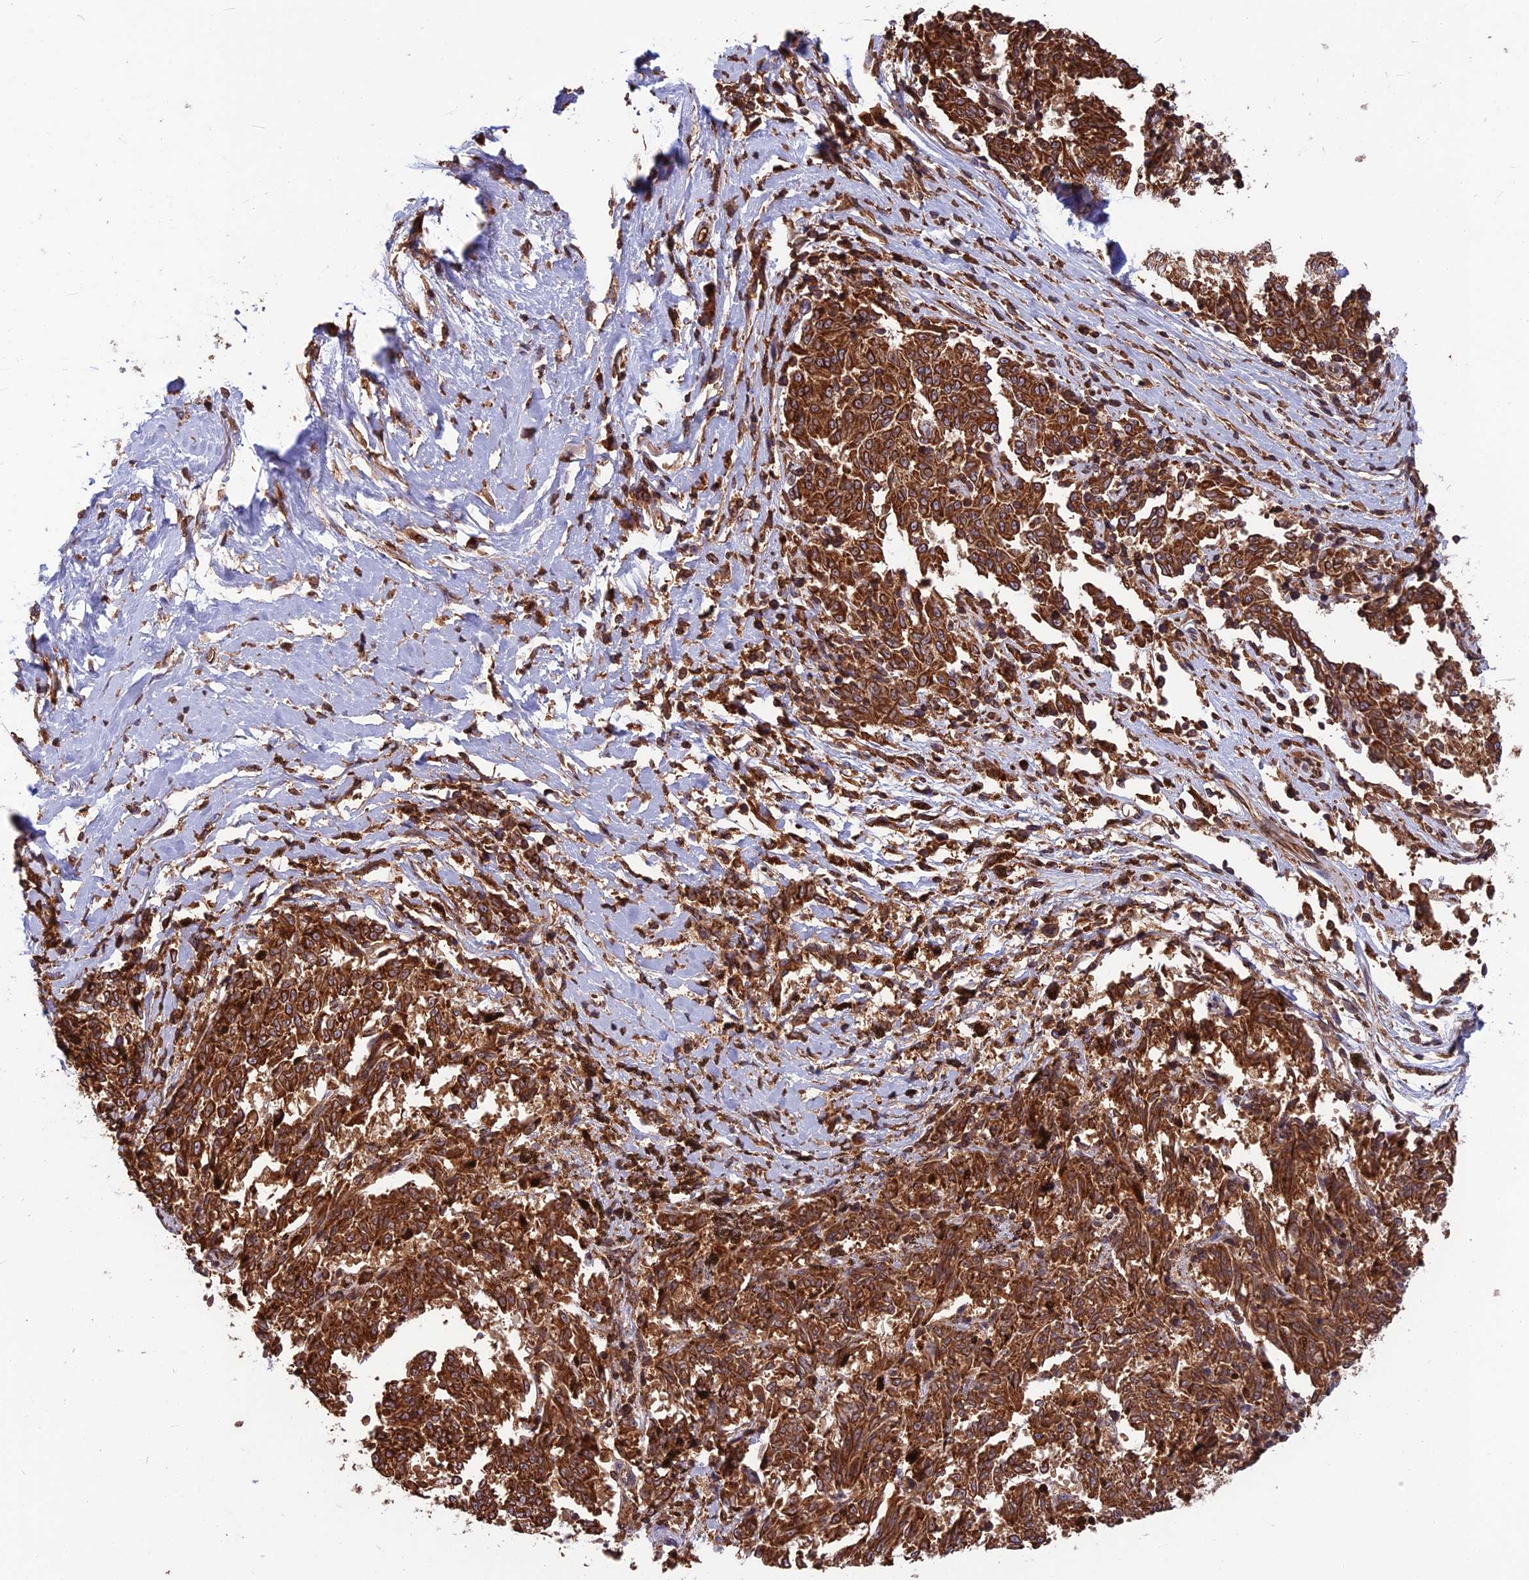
{"staining": {"intensity": "strong", "quantity": ">75%", "location": "cytoplasmic/membranous"}, "tissue": "melanoma", "cell_type": "Tumor cells", "image_type": "cancer", "snomed": [{"axis": "morphology", "description": "Malignant melanoma, NOS"}, {"axis": "topography", "description": "Skin"}], "caption": "This image demonstrates immunohistochemistry staining of human malignant melanoma, with high strong cytoplasmic/membranous expression in approximately >75% of tumor cells.", "gene": "WDR1", "patient": {"sex": "female", "age": 72}}